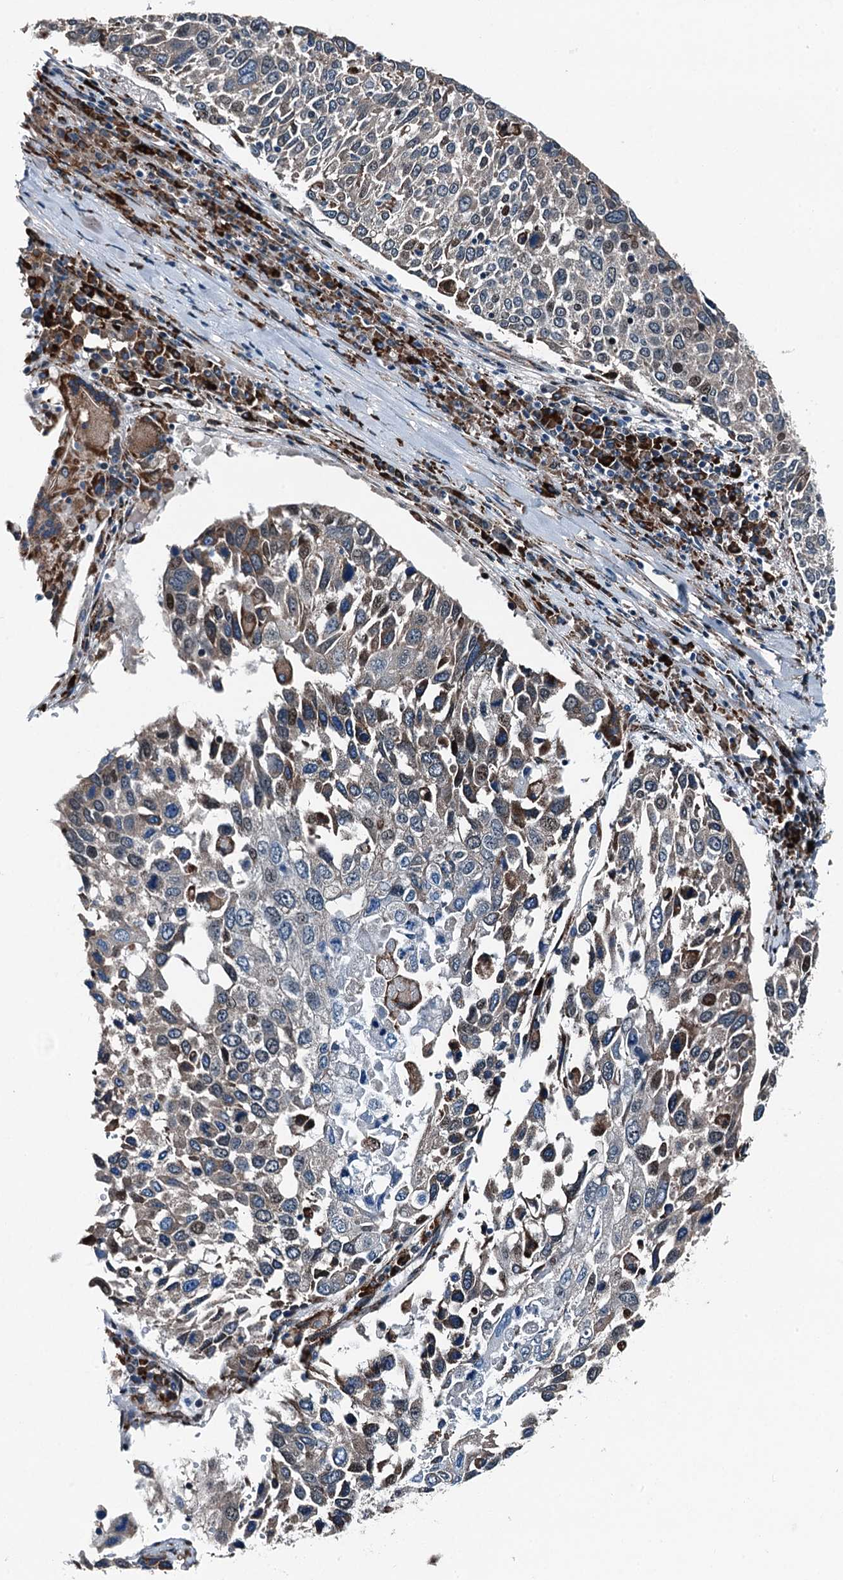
{"staining": {"intensity": "weak", "quantity": "<25%", "location": "cytoplasmic/membranous"}, "tissue": "lung cancer", "cell_type": "Tumor cells", "image_type": "cancer", "snomed": [{"axis": "morphology", "description": "Squamous cell carcinoma, NOS"}, {"axis": "topography", "description": "Lung"}], "caption": "Immunohistochemistry of human lung cancer demonstrates no expression in tumor cells. (DAB (3,3'-diaminobenzidine) IHC, high magnification).", "gene": "TAMALIN", "patient": {"sex": "male", "age": 65}}